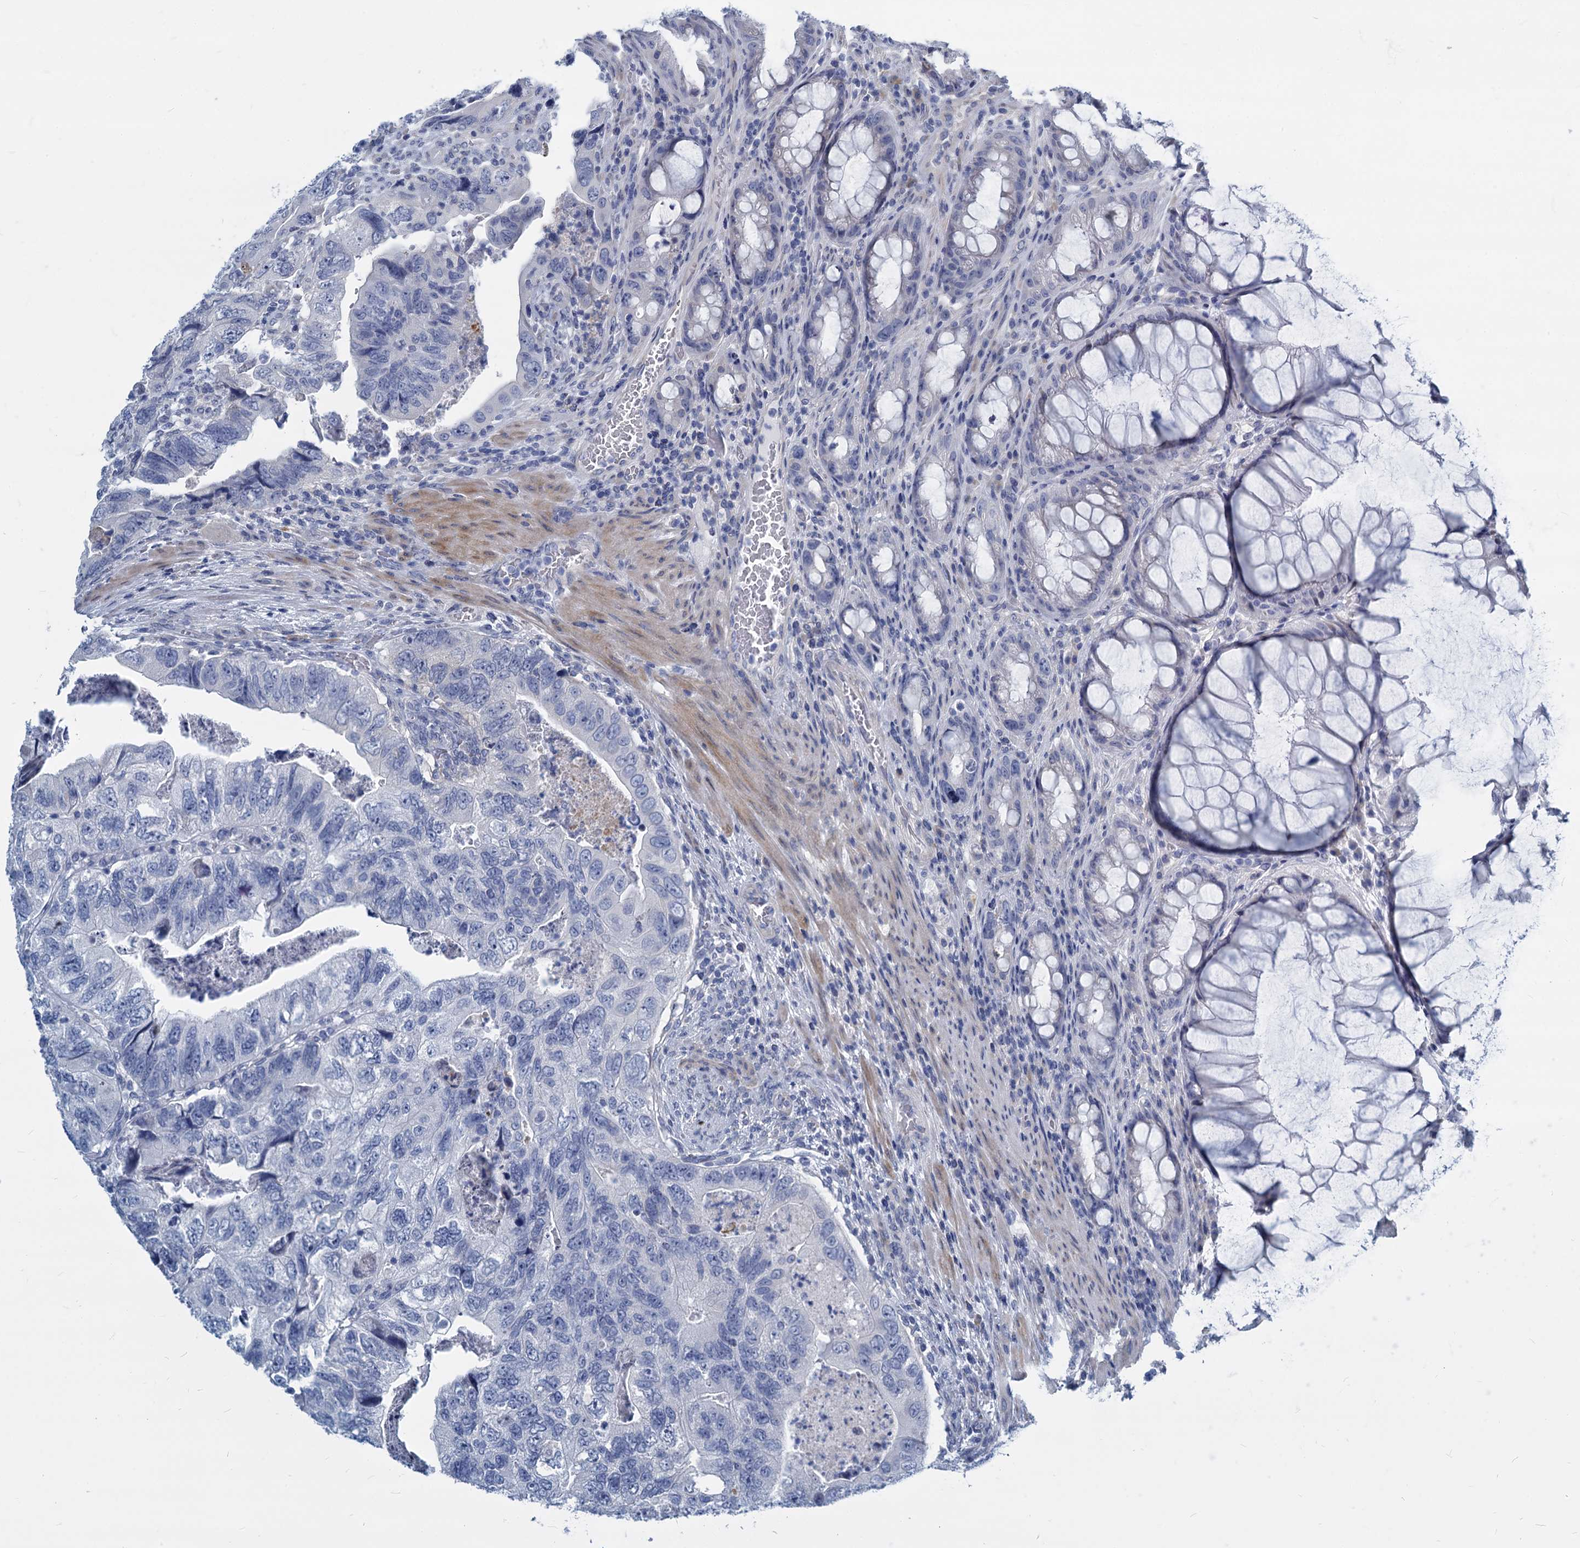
{"staining": {"intensity": "negative", "quantity": "none", "location": "none"}, "tissue": "colorectal cancer", "cell_type": "Tumor cells", "image_type": "cancer", "snomed": [{"axis": "morphology", "description": "Adenocarcinoma, NOS"}, {"axis": "topography", "description": "Rectum"}], "caption": "IHC histopathology image of neoplastic tissue: human colorectal adenocarcinoma stained with DAB (3,3'-diaminobenzidine) demonstrates no significant protein expression in tumor cells. (Brightfield microscopy of DAB (3,3'-diaminobenzidine) immunohistochemistry at high magnification).", "gene": "GSTM3", "patient": {"sex": "male", "age": 63}}